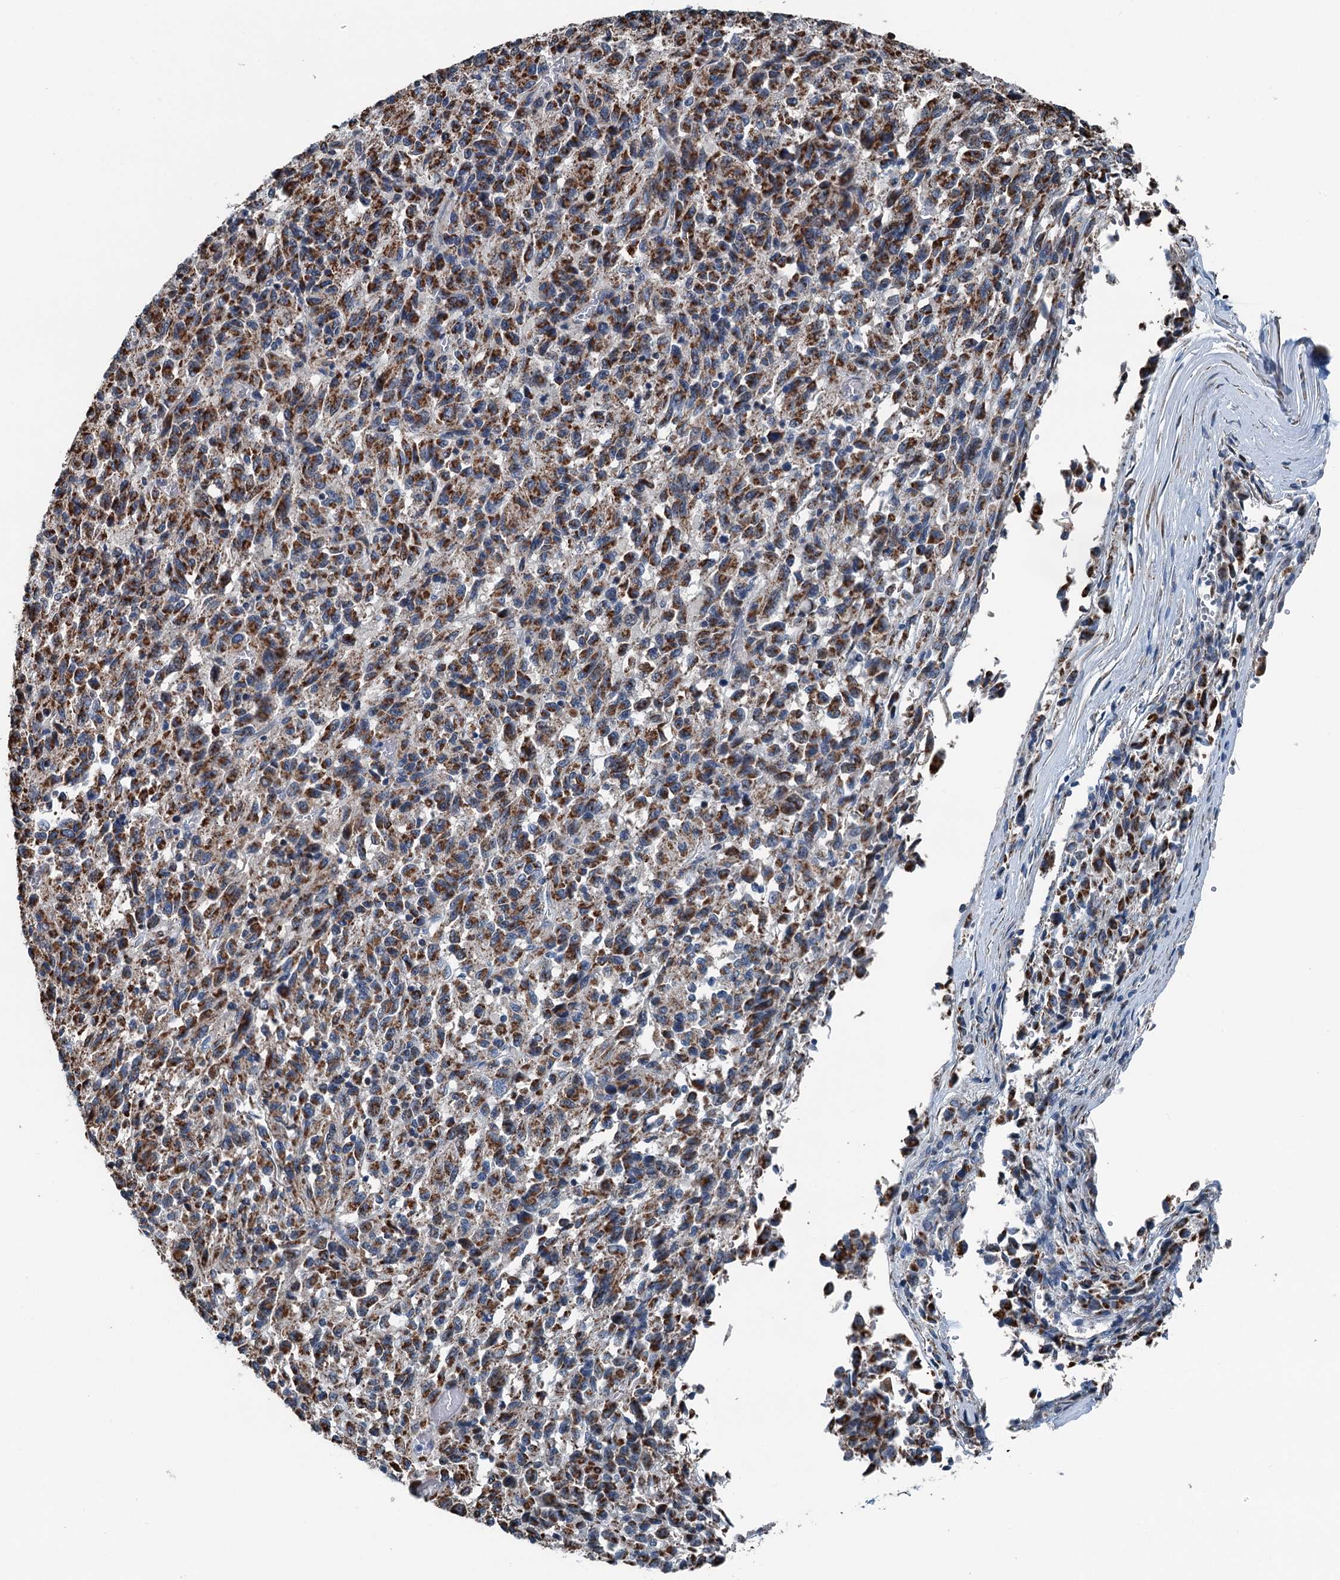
{"staining": {"intensity": "strong", "quantity": ">75%", "location": "cytoplasmic/membranous"}, "tissue": "melanoma", "cell_type": "Tumor cells", "image_type": "cancer", "snomed": [{"axis": "morphology", "description": "Malignant melanoma, Metastatic site"}, {"axis": "topography", "description": "Lung"}], "caption": "Brown immunohistochemical staining in melanoma exhibits strong cytoplasmic/membranous staining in about >75% of tumor cells.", "gene": "TRPT1", "patient": {"sex": "male", "age": 64}}